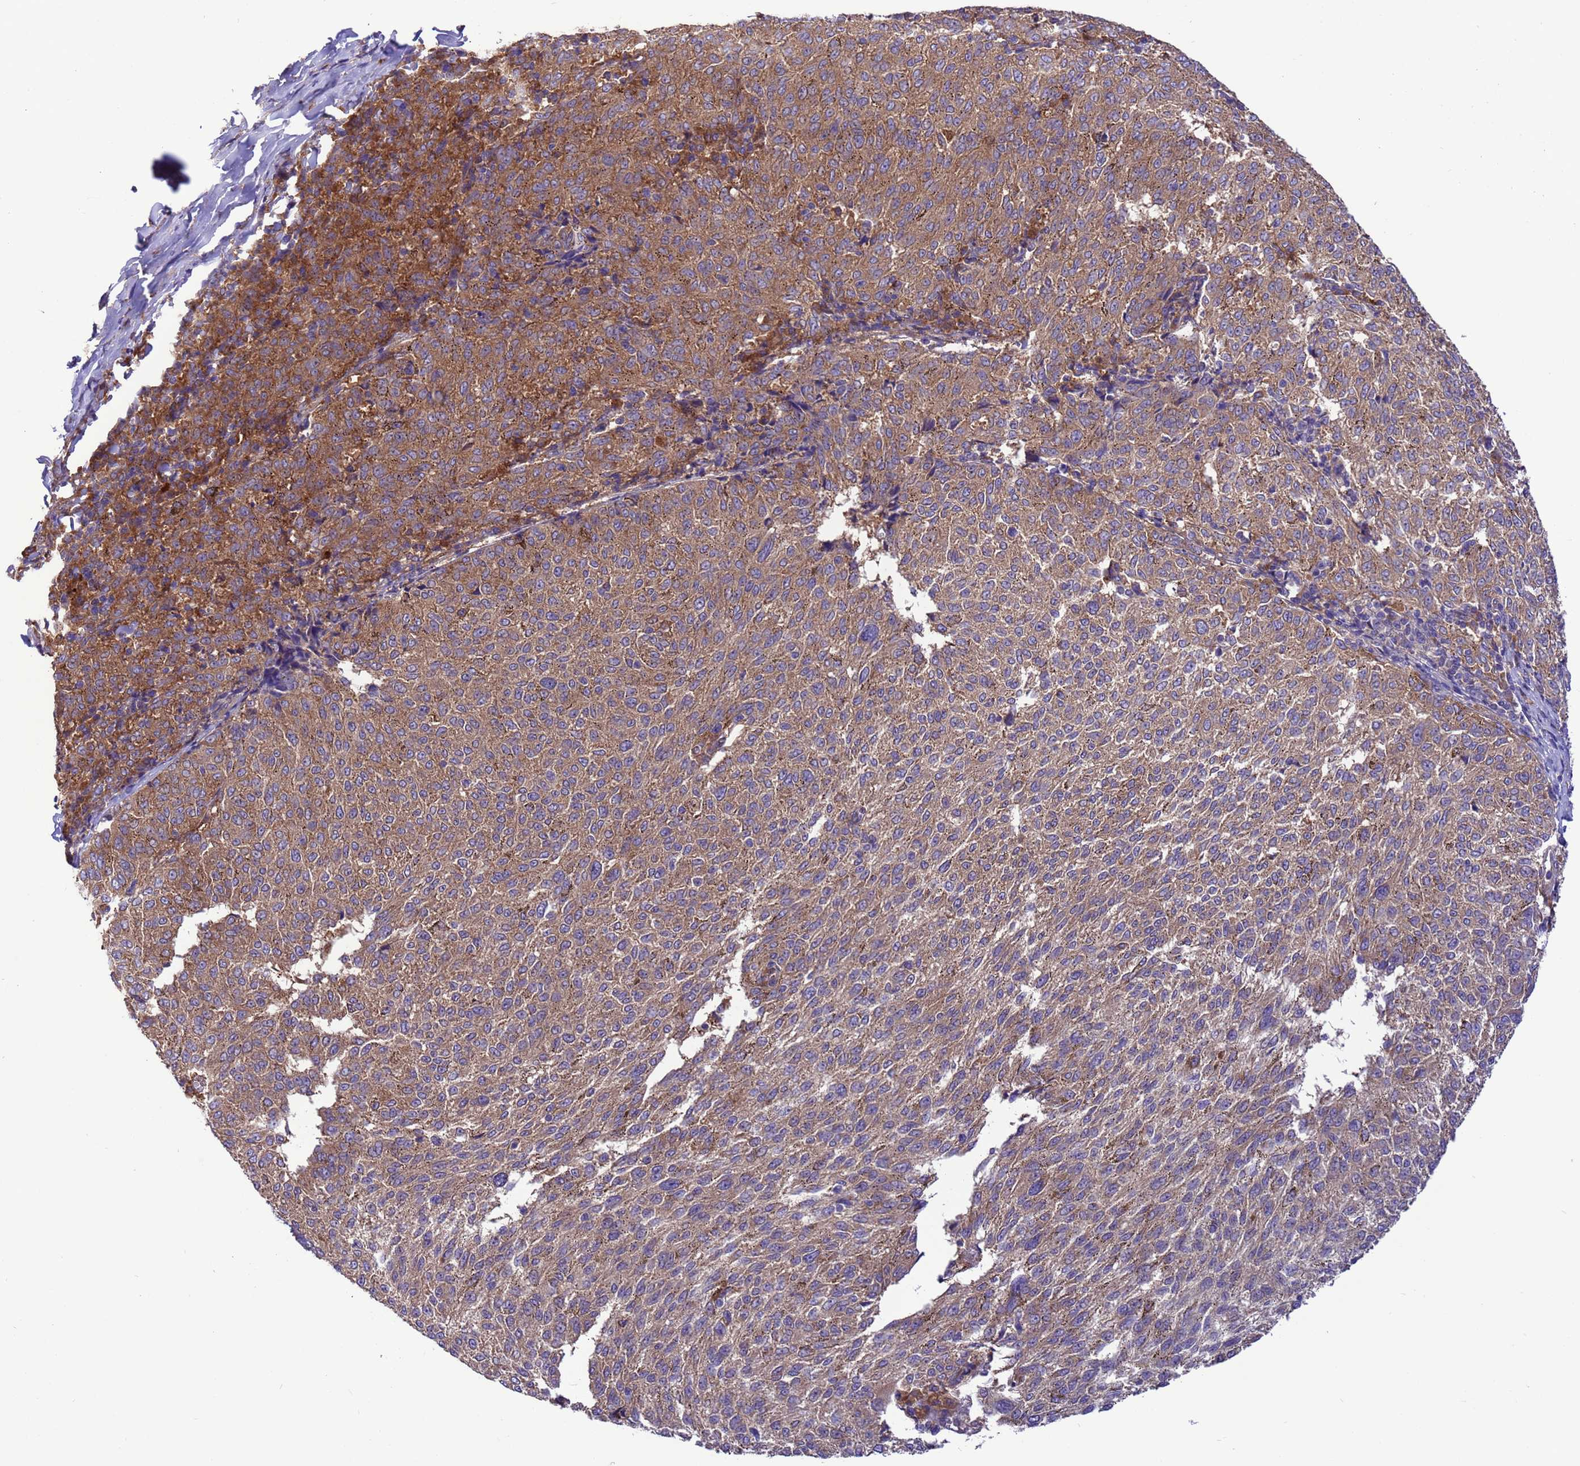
{"staining": {"intensity": "moderate", "quantity": ">75%", "location": "cytoplasmic/membranous"}, "tissue": "melanoma", "cell_type": "Tumor cells", "image_type": "cancer", "snomed": [{"axis": "morphology", "description": "Malignant melanoma, NOS"}, {"axis": "topography", "description": "Skin"}], "caption": "DAB (3,3'-diaminobenzidine) immunohistochemical staining of human melanoma reveals moderate cytoplasmic/membranous protein staining in approximately >75% of tumor cells.", "gene": "ARHGAP12", "patient": {"sex": "female", "age": 72}}